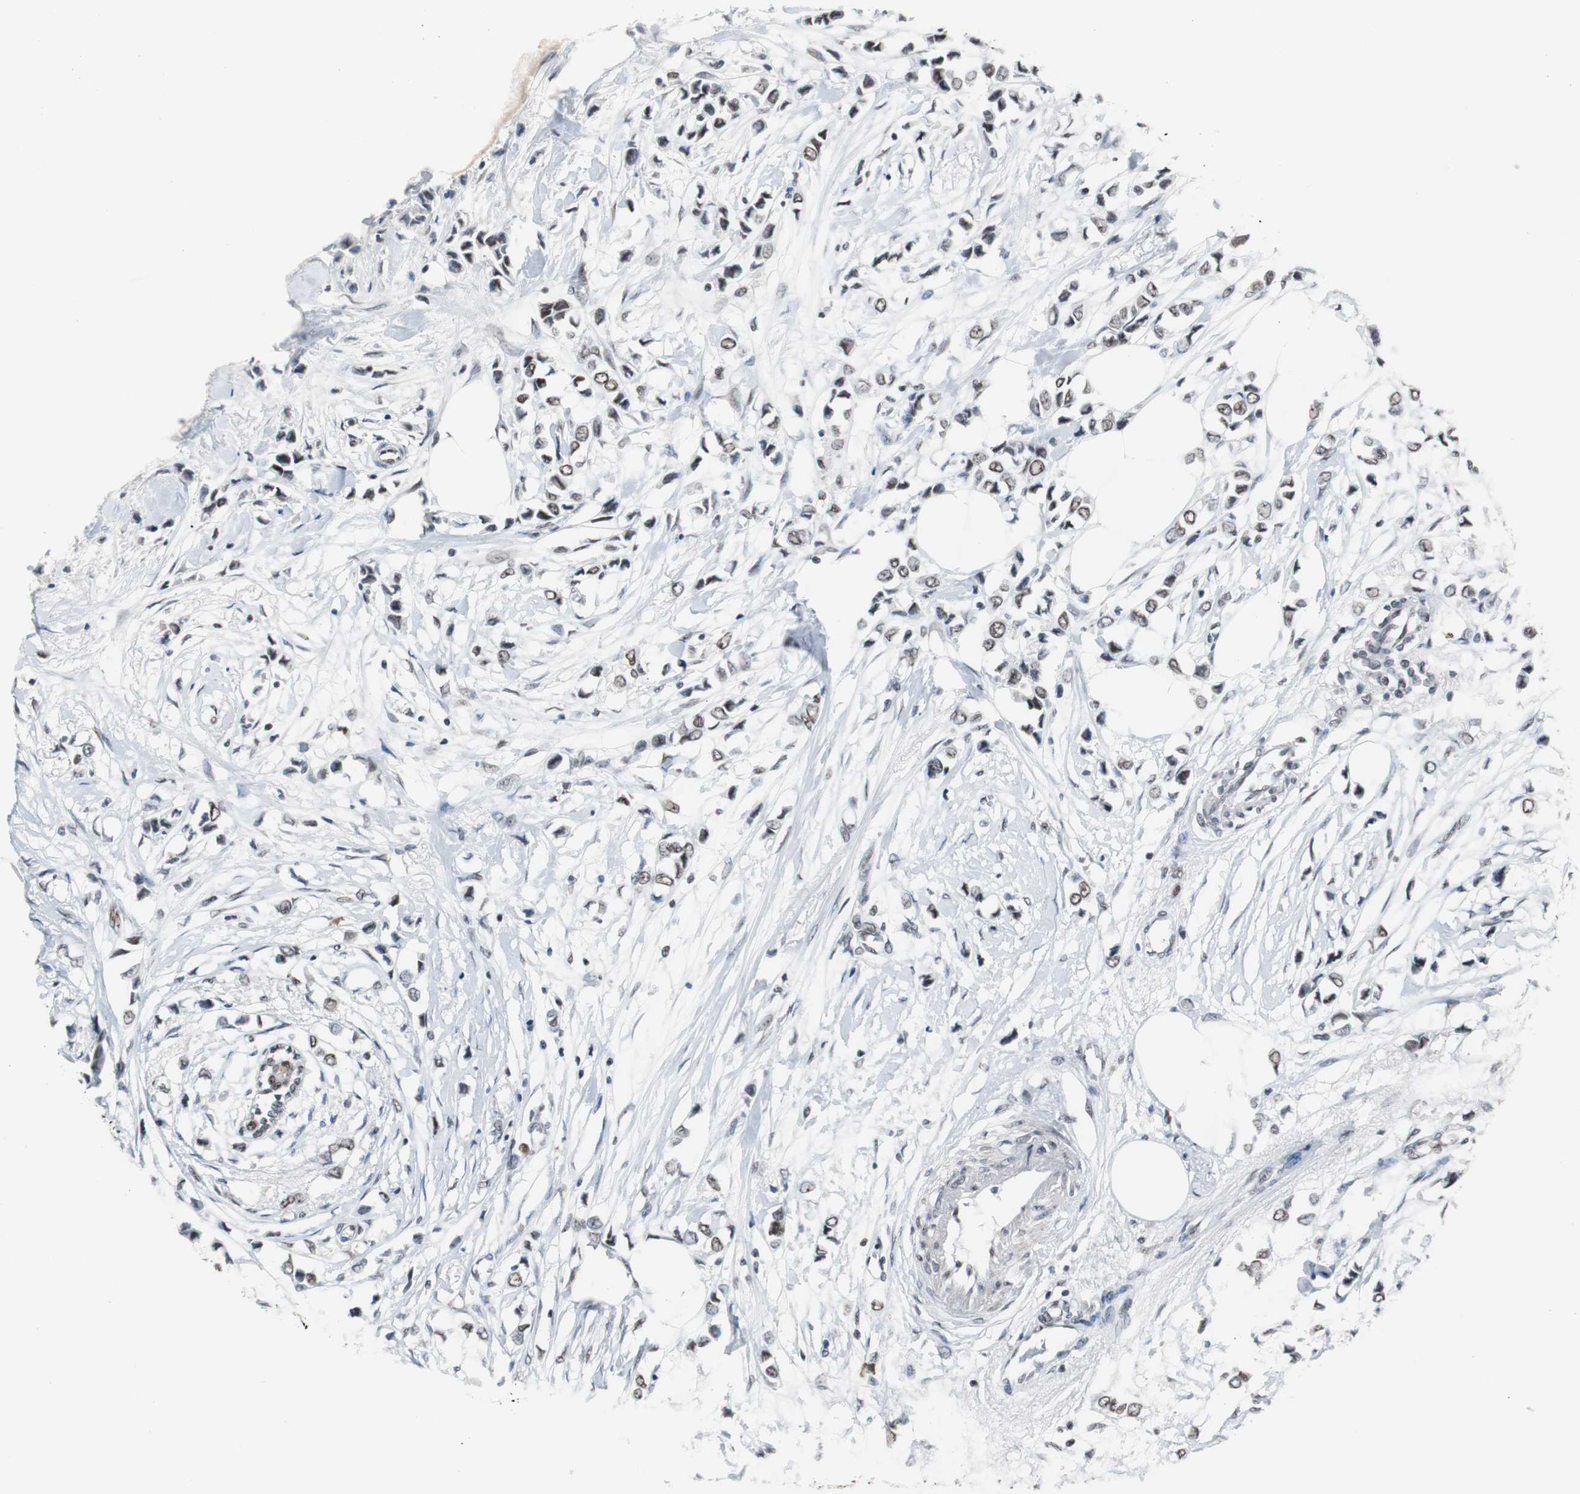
{"staining": {"intensity": "moderate", "quantity": ">75%", "location": "nuclear"}, "tissue": "breast cancer", "cell_type": "Tumor cells", "image_type": "cancer", "snomed": [{"axis": "morphology", "description": "Lobular carcinoma"}, {"axis": "topography", "description": "Breast"}], "caption": "This image demonstrates IHC staining of human breast lobular carcinoma, with medium moderate nuclear staining in approximately >75% of tumor cells.", "gene": "TAF7", "patient": {"sex": "female", "age": 51}}